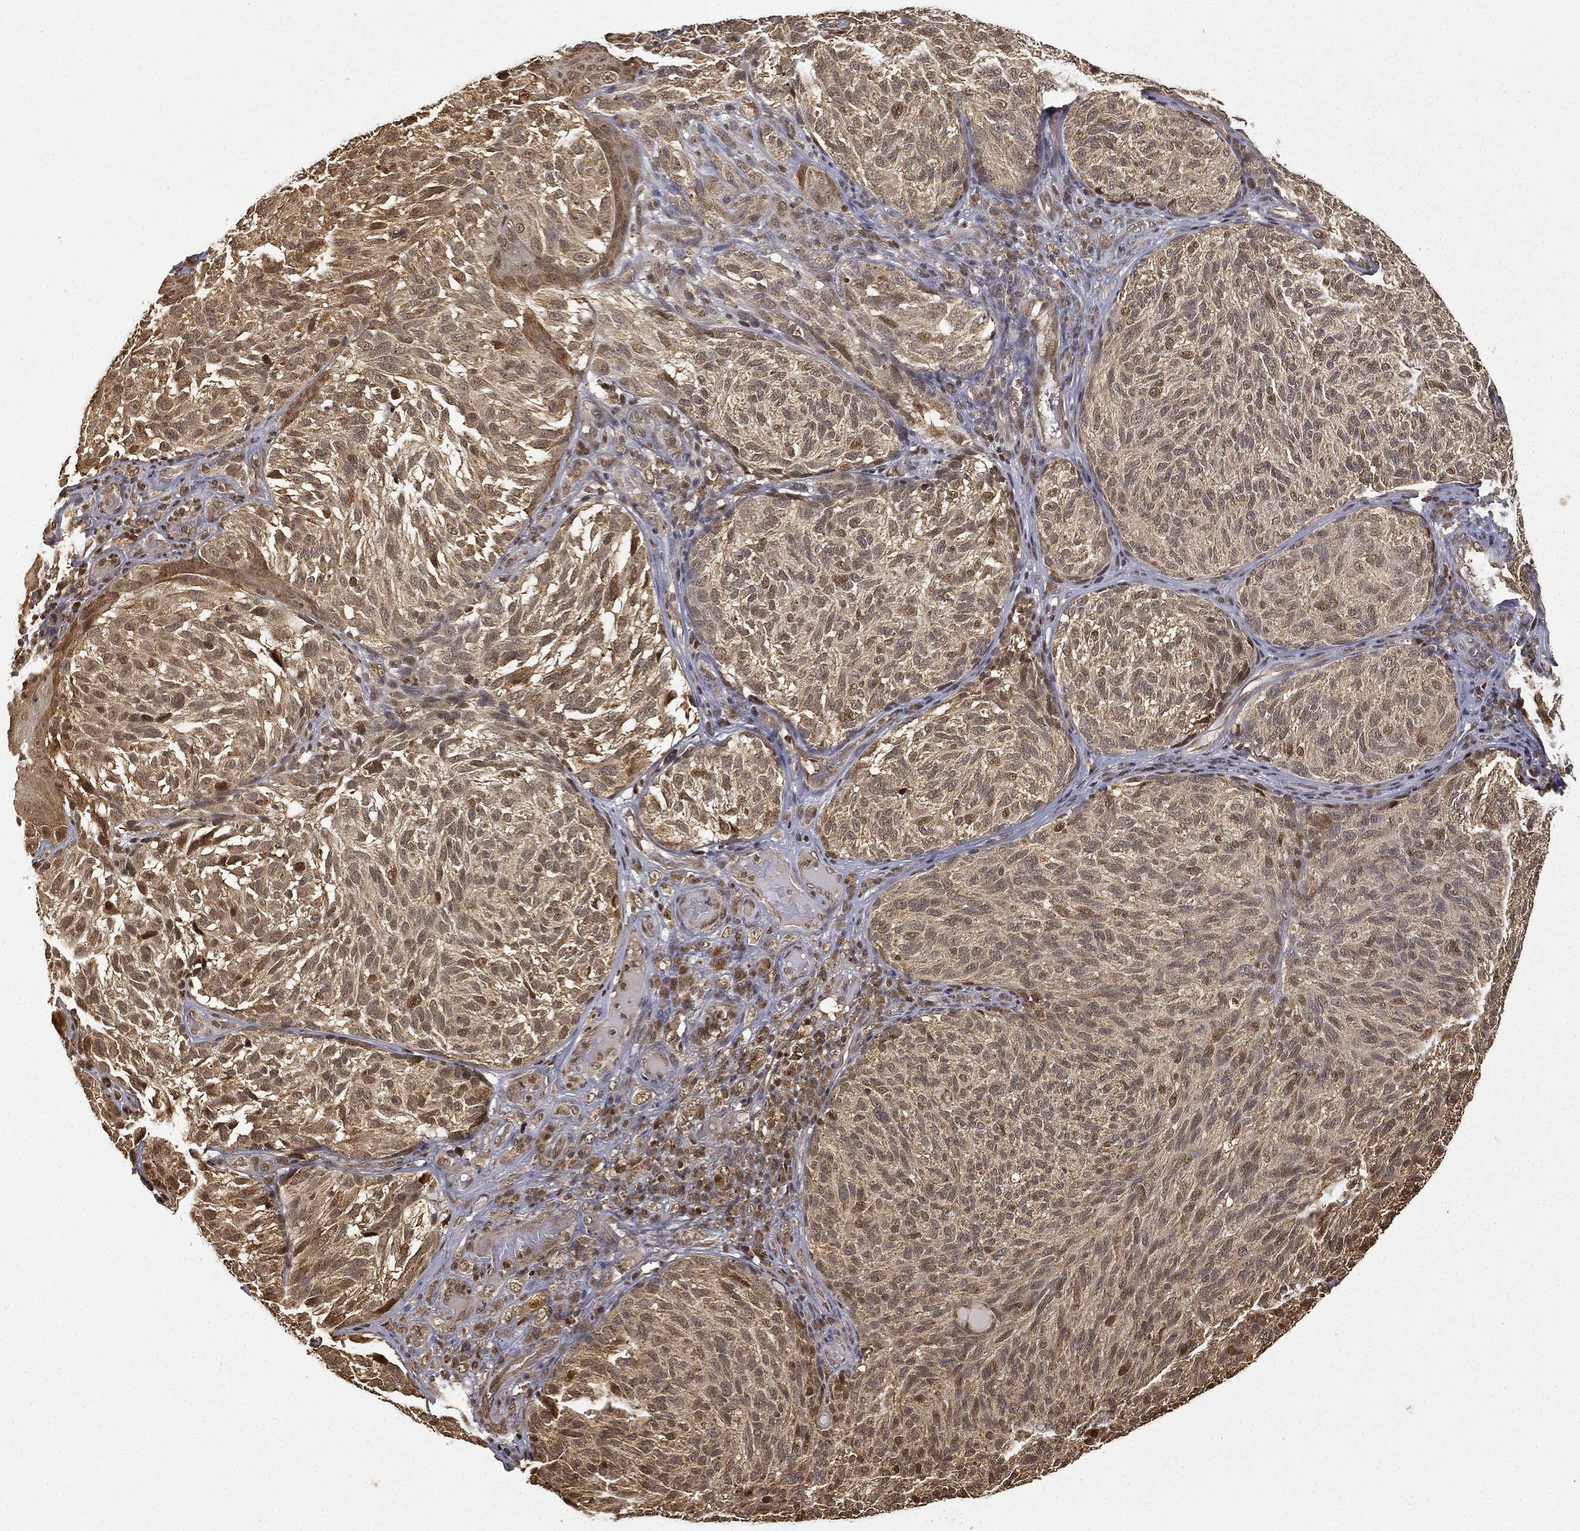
{"staining": {"intensity": "moderate", "quantity": "<25%", "location": "nuclear"}, "tissue": "melanoma", "cell_type": "Tumor cells", "image_type": "cancer", "snomed": [{"axis": "morphology", "description": "Malignant melanoma, NOS"}, {"axis": "topography", "description": "Skin"}], "caption": "Melanoma stained for a protein (brown) reveals moderate nuclear positive positivity in approximately <25% of tumor cells.", "gene": "ZNHIT6", "patient": {"sex": "female", "age": 73}}